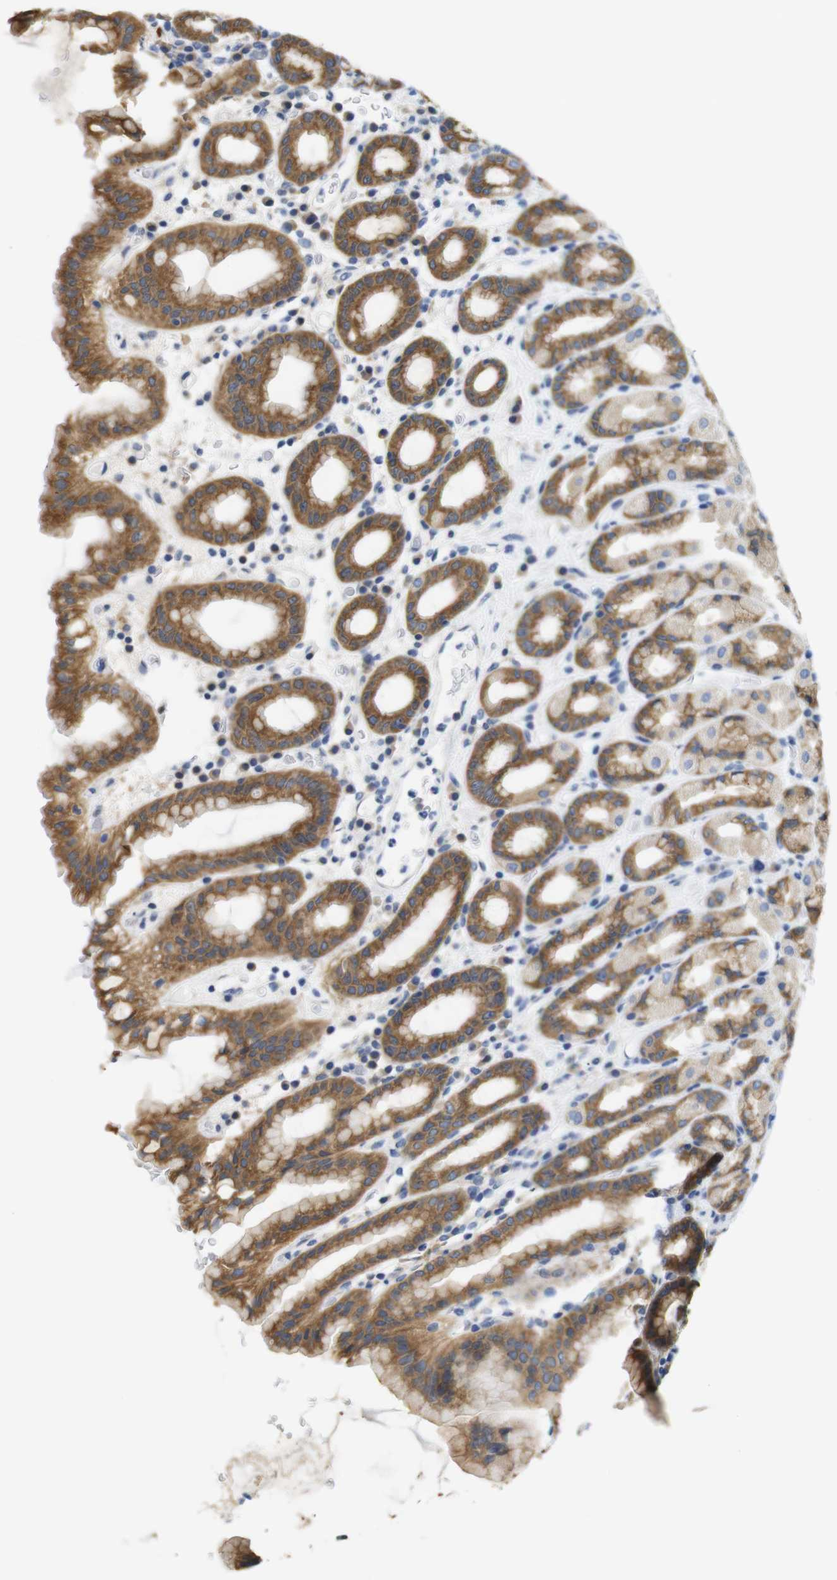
{"staining": {"intensity": "moderate", "quantity": ">75%", "location": "cytoplasmic/membranous"}, "tissue": "stomach", "cell_type": "Glandular cells", "image_type": "normal", "snomed": [{"axis": "morphology", "description": "Normal tissue, NOS"}, {"axis": "topography", "description": "Stomach, upper"}], "caption": "DAB (3,3'-diaminobenzidine) immunohistochemical staining of normal human stomach displays moderate cytoplasmic/membranous protein staining in about >75% of glandular cells.", "gene": "NEBL", "patient": {"sex": "male", "age": 68}}